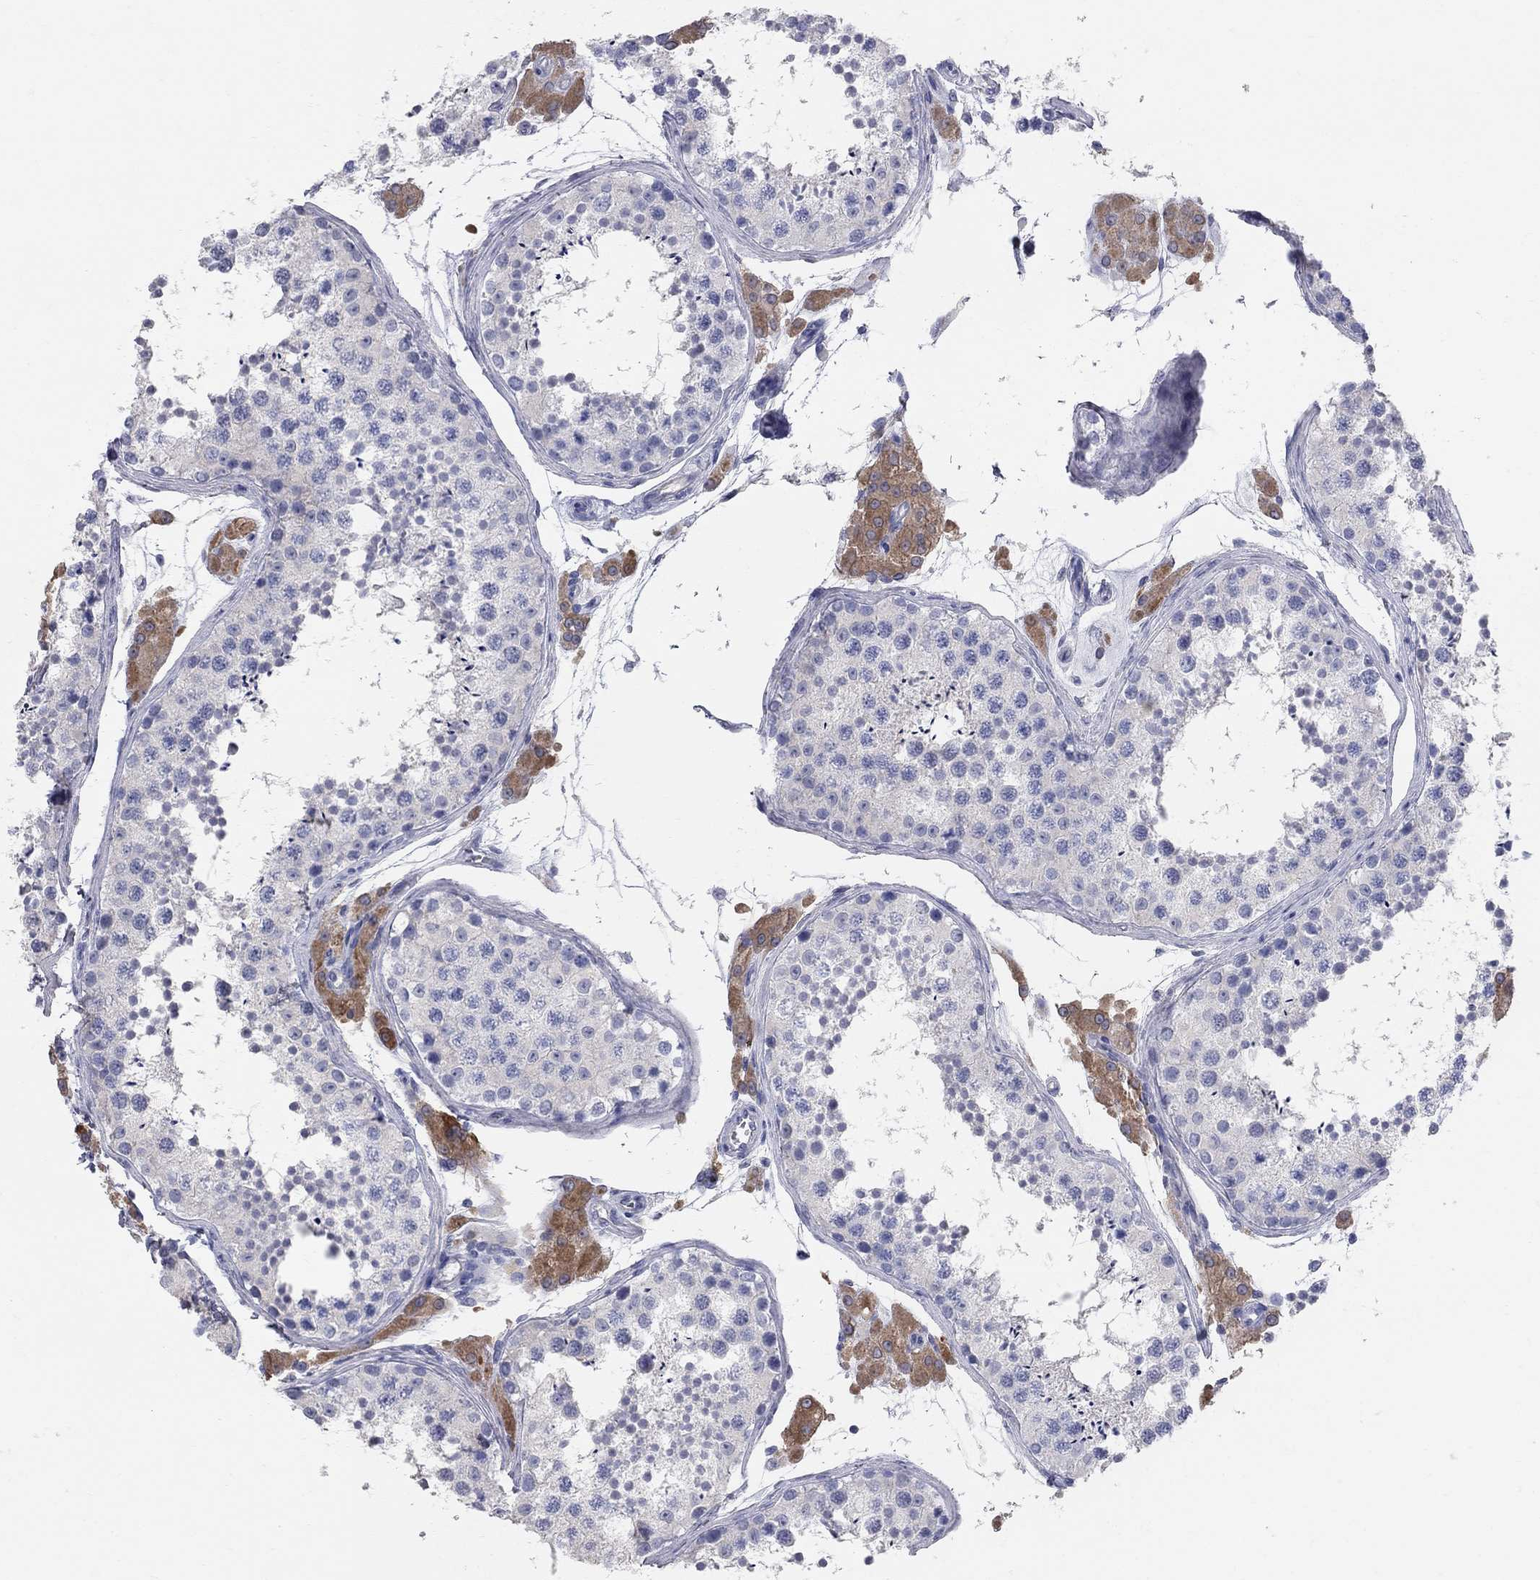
{"staining": {"intensity": "negative", "quantity": "none", "location": "none"}, "tissue": "testis", "cell_type": "Cells in seminiferous ducts", "image_type": "normal", "snomed": [{"axis": "morphology", "description": "Normal tissue, NOS"}, {"axis": "topography", "description": "Testis"}], "caption": "This is an immunohistochemistry histopathology image of unremarkable human testis. There is no expression in cells in seminiferous ducts.", "gene": "AOX1", "patient": {"sex": "male", "age": 41}}